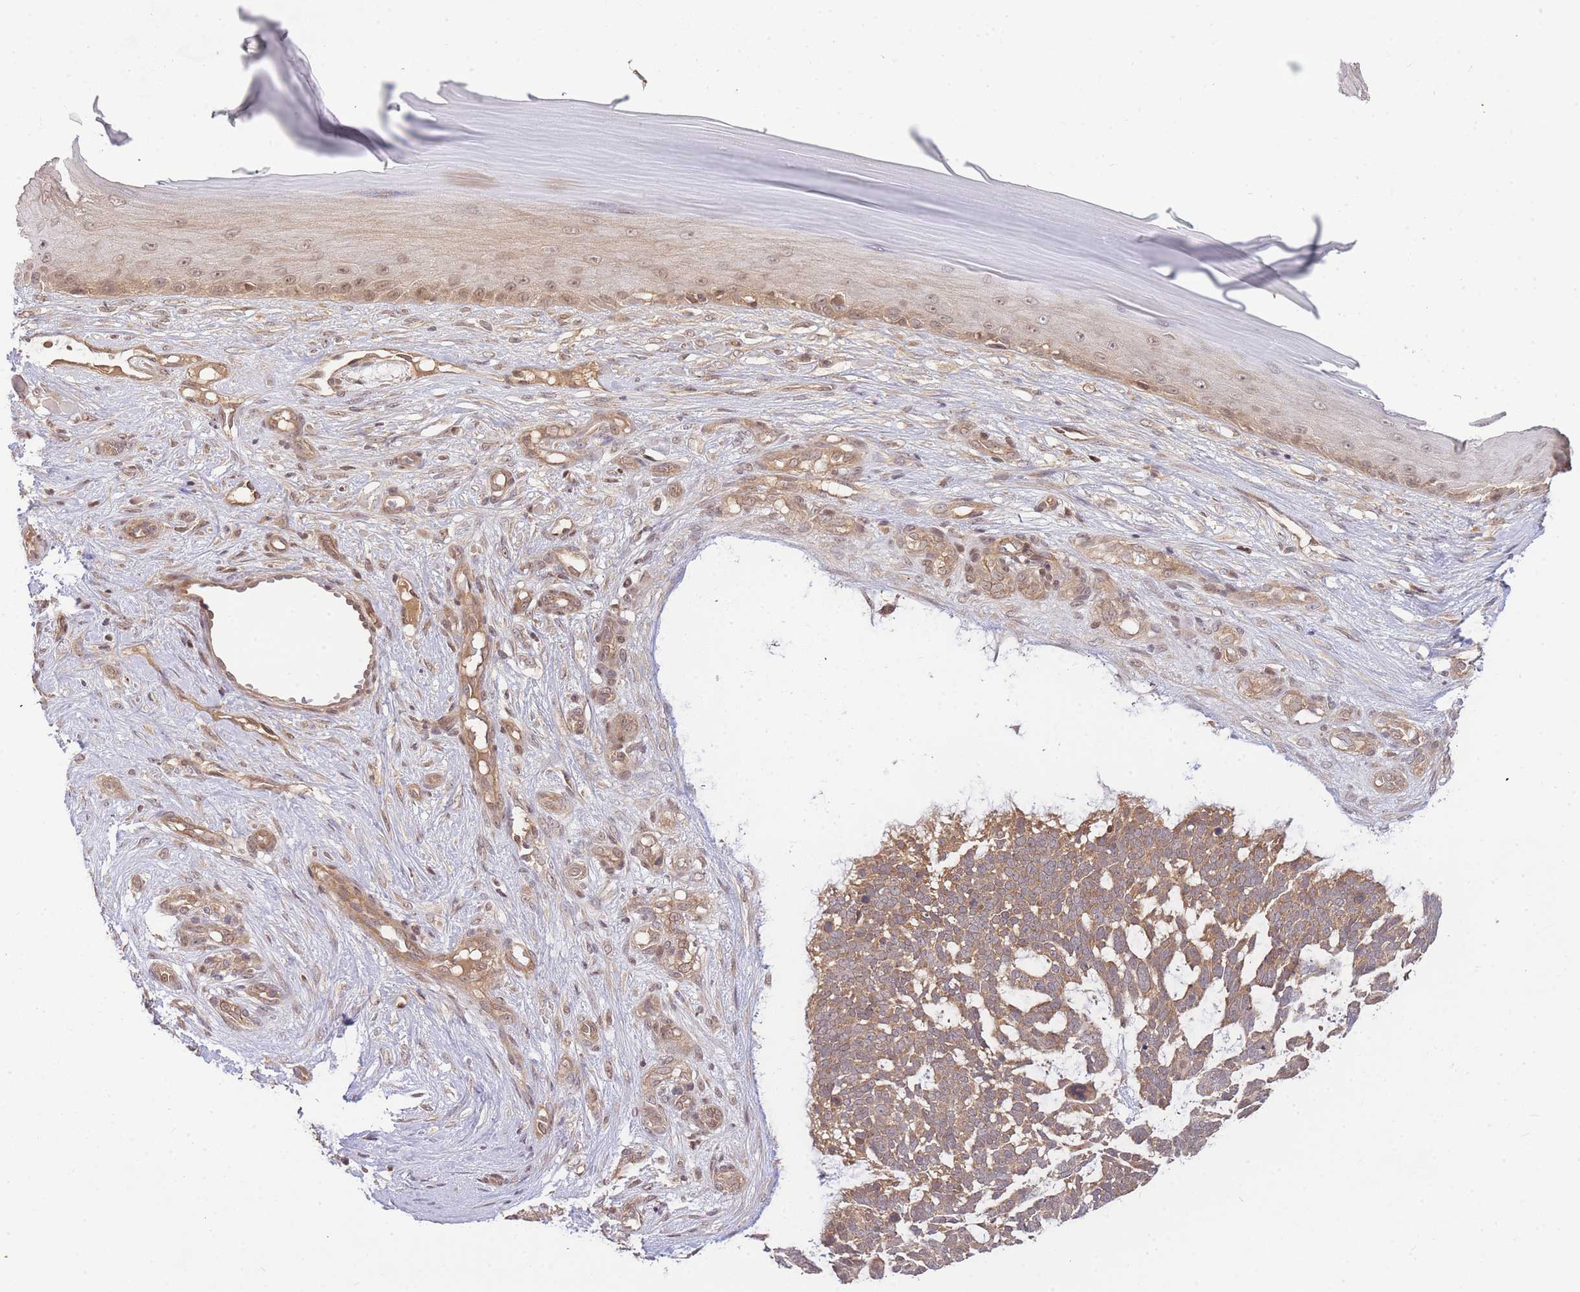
{"staining": {"intensity": "moderate", "quantity": ">75%", "location": "cytoplasmic/membranous,nuclear"}, "tissue": "skin cancer", "cell_type": "Tumor cells", "image_type": "cancer", "snomed": [{"axis": "morphology", "description": "Basal cell carcinoma"}, {"axis": "topography", "description": "Skin"}], "caption": "Basal cell carcinoma (skin) tissue exhibits moderate cytoplasmic/membranous and nuclear expression in about >75% of tumor cells", "gene": "KIAA1191", "patient": {"sex": "male", "age": 88}}